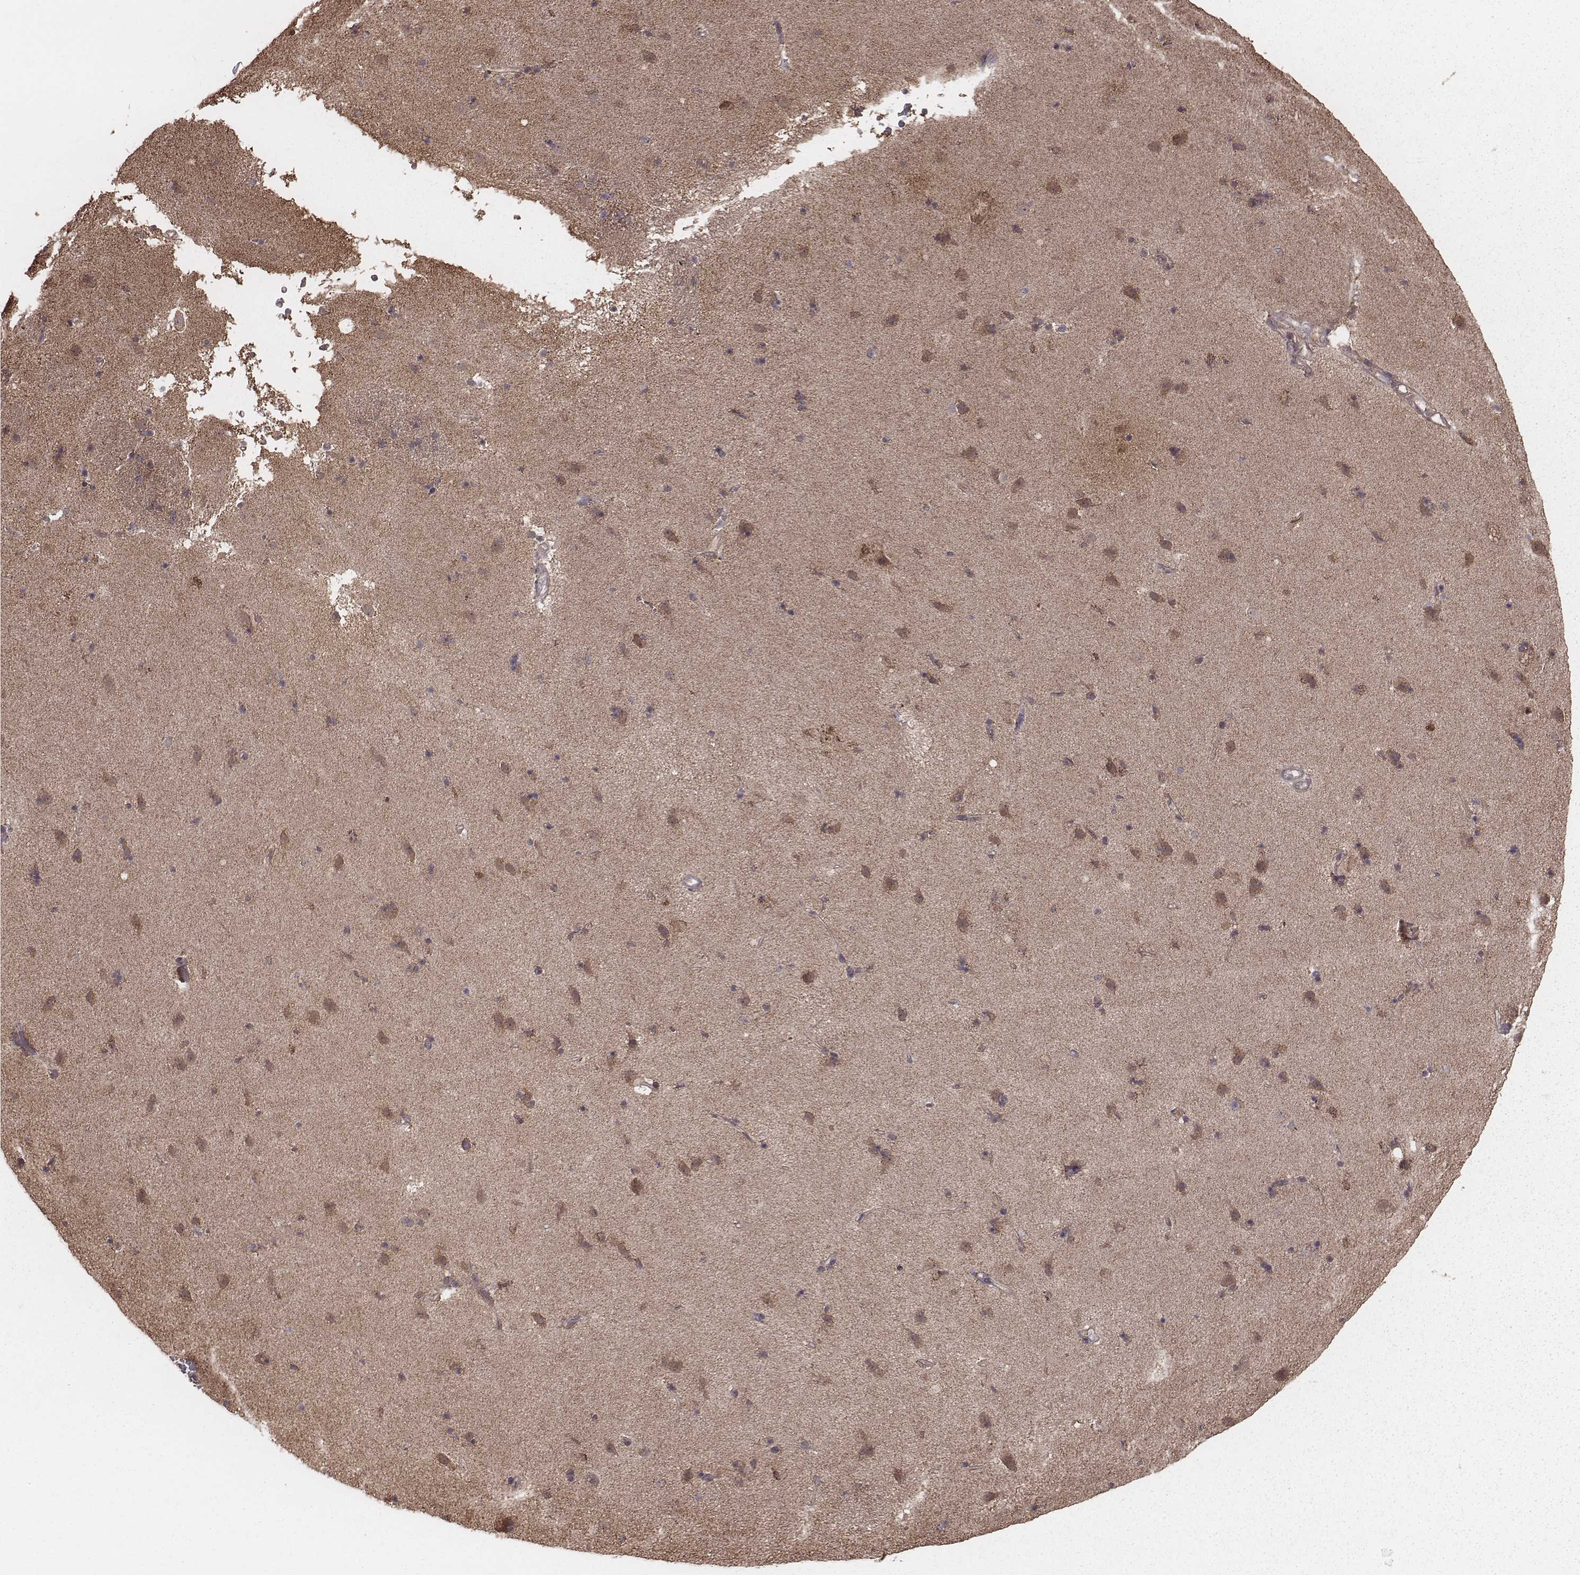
{"staining": {"intensity": "weak", "quantity": ">75%", "location": "cytoplasmic/membranous"}, "tissue": "caudate", "cell_type": "Glial cells", "image_type": "normal", "snomed": [{"axis": "morphology", "description": "Normal tissue, NOS"}, {"axis": "topography", "description": "Lateral ventricle wall"}], "caption": "Brown immunohistochemical staining in benign human caudate displays weak cytoplasmic/membranous expression in approximately >75% of glial cells.", "gene": "PDCD2L", "patient": {"sex": "female", "age": 71}}